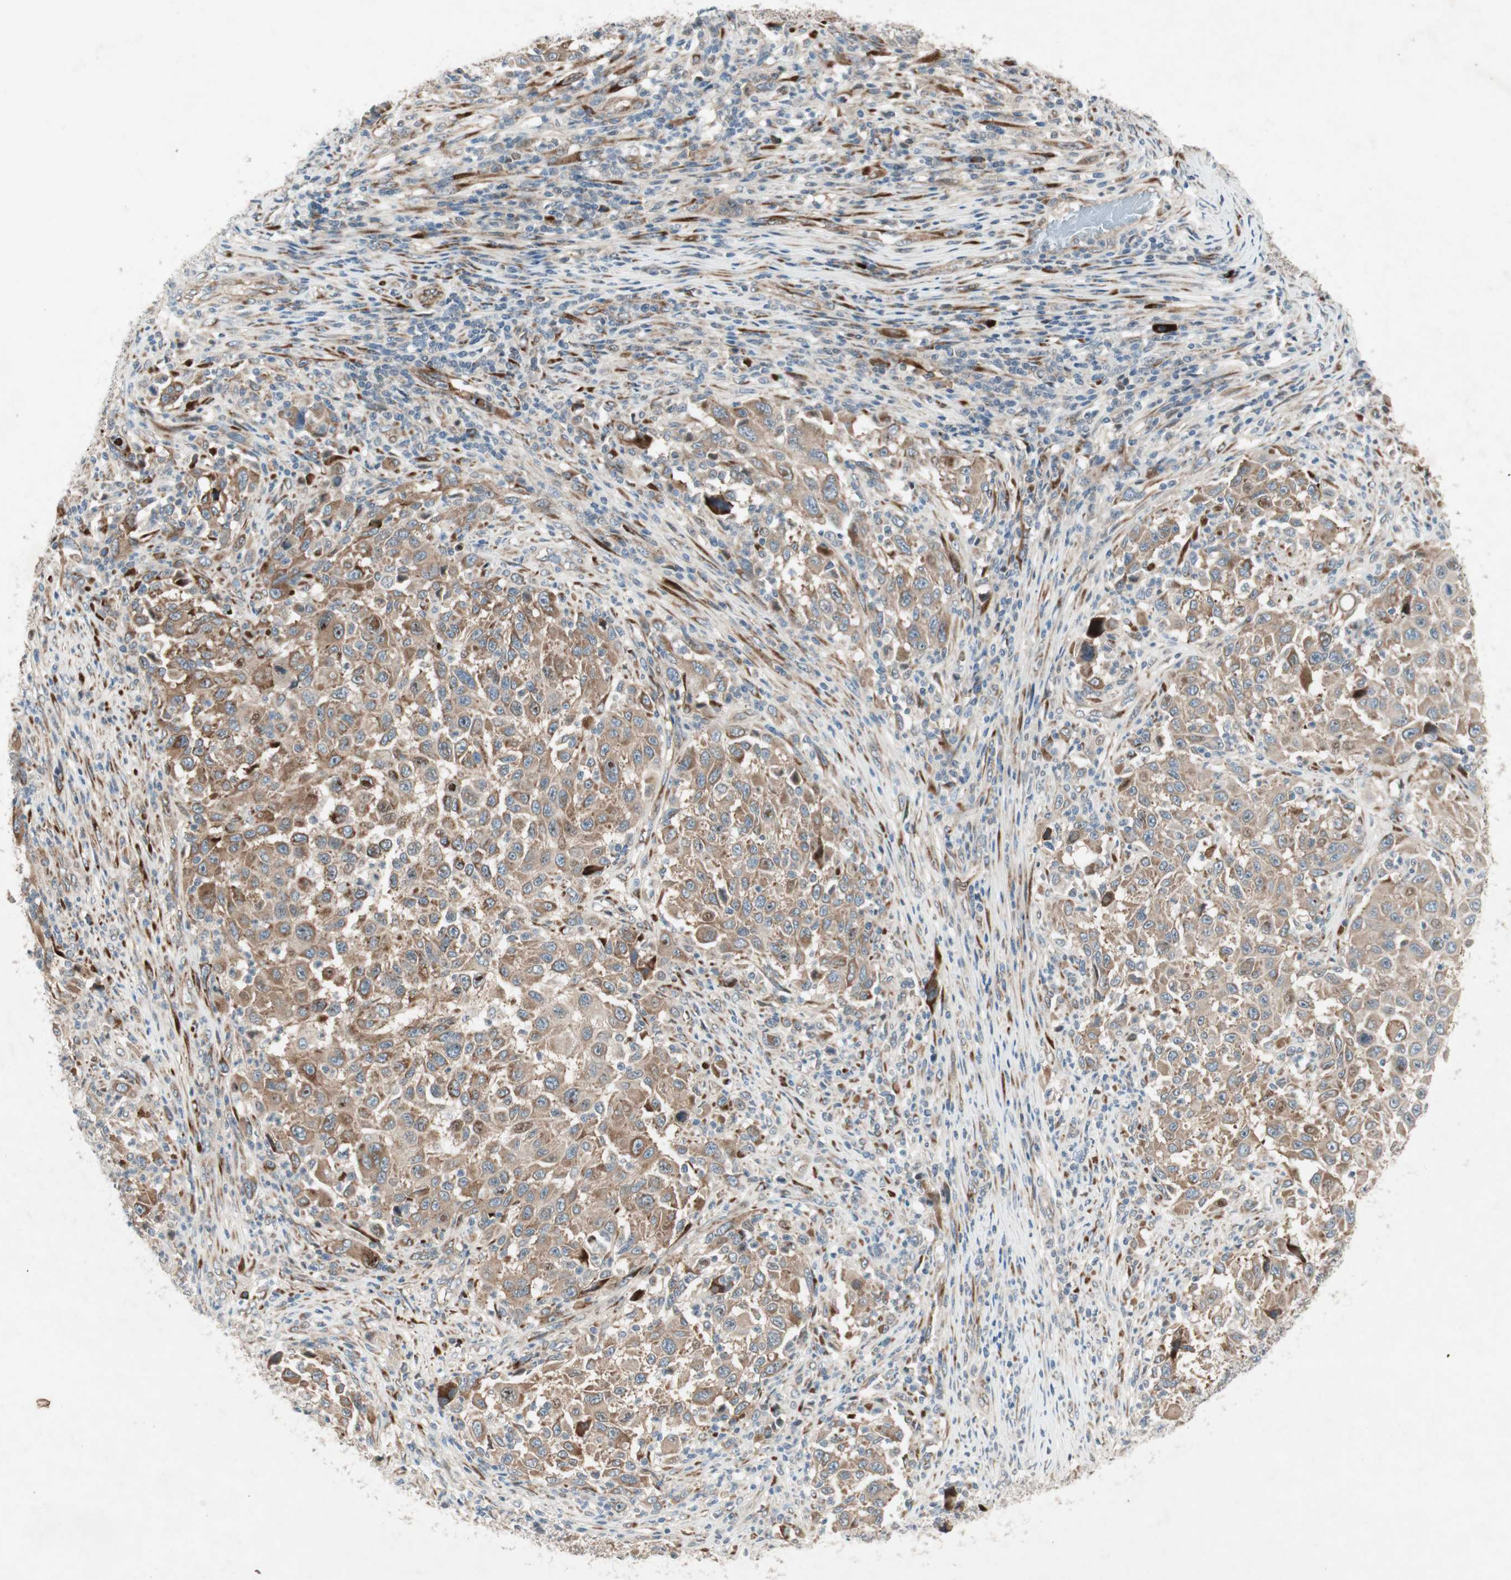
{"staining": {"intensity": "moderate", "quantity": ">75%", "location": "cytoplasmic/membranous"}, "tissue": "melanoma", "cell_type": "Tumor cells", "image_type": "cancer", "snomed": [{"axis": "morphology", "description": "Malignant melanoma, Metastatic site"}, {"axis": "topography", "description": "Lymph node"}], "caption": "Protein expression analysis of human malignant melanoma (metastatic site) reveals moderate cytoplasmic/membranous expression in about >75% of tumor cells.", "gene": "APOO", "patient": {"sex": "male", "age": 61}}